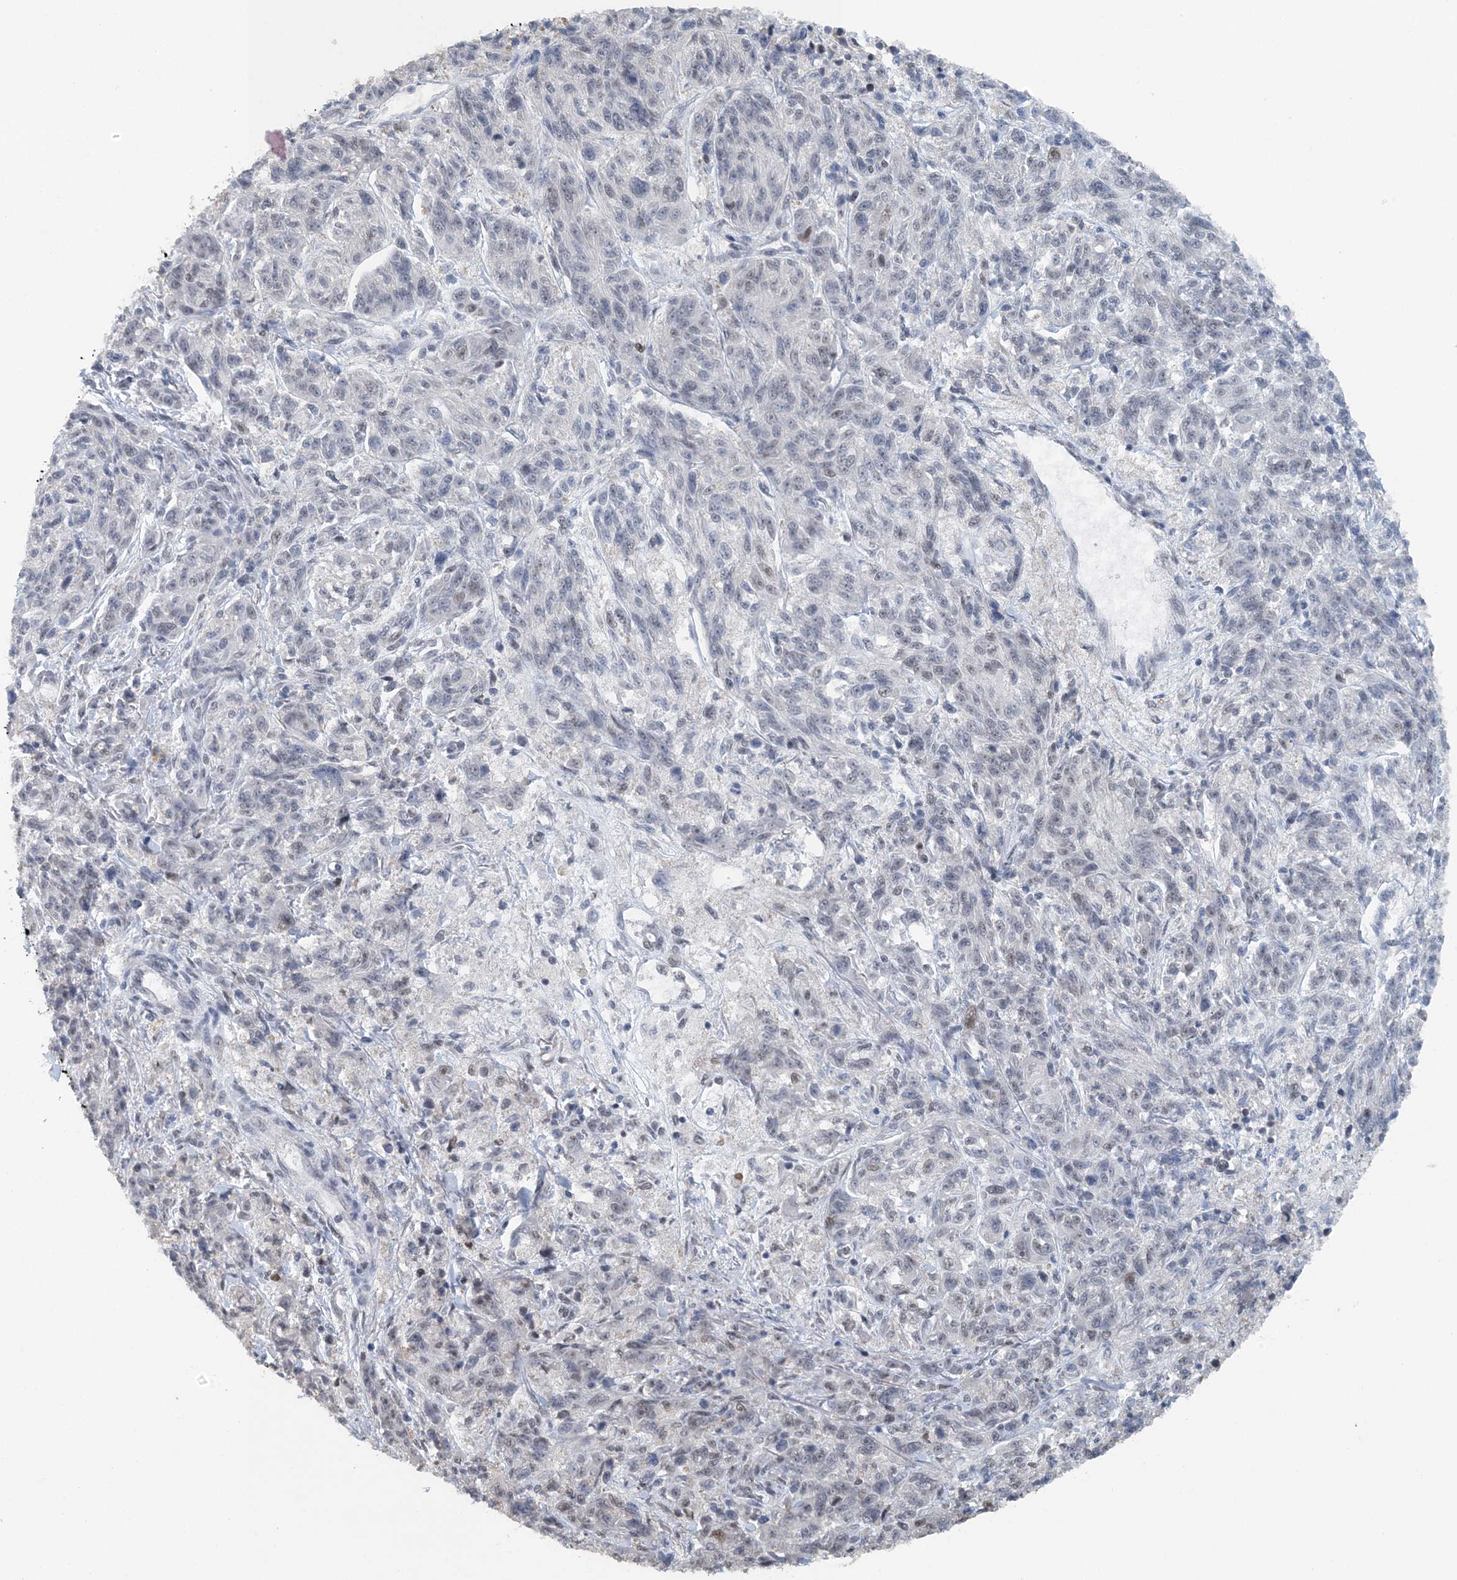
{"staining": {"intensity": "negative", "quantity": "none", "location": "none"}, "tissue": "melanoma", "cell_type": "Tumor cells", "image_type": "cancer", "snomed": [{"axis": "morphology", "description": "Malignant melanoma, NOS"}, {"axis": "topography", "description": "Skin"}], "caption": "Immunohistochemistry histopathology image of neoplastic tissue: melanoma stained with DAB reveals no significant protein expression in tumor cells.", "gene": "MBD2", "patient": {"sex": "male", "age": 53}}